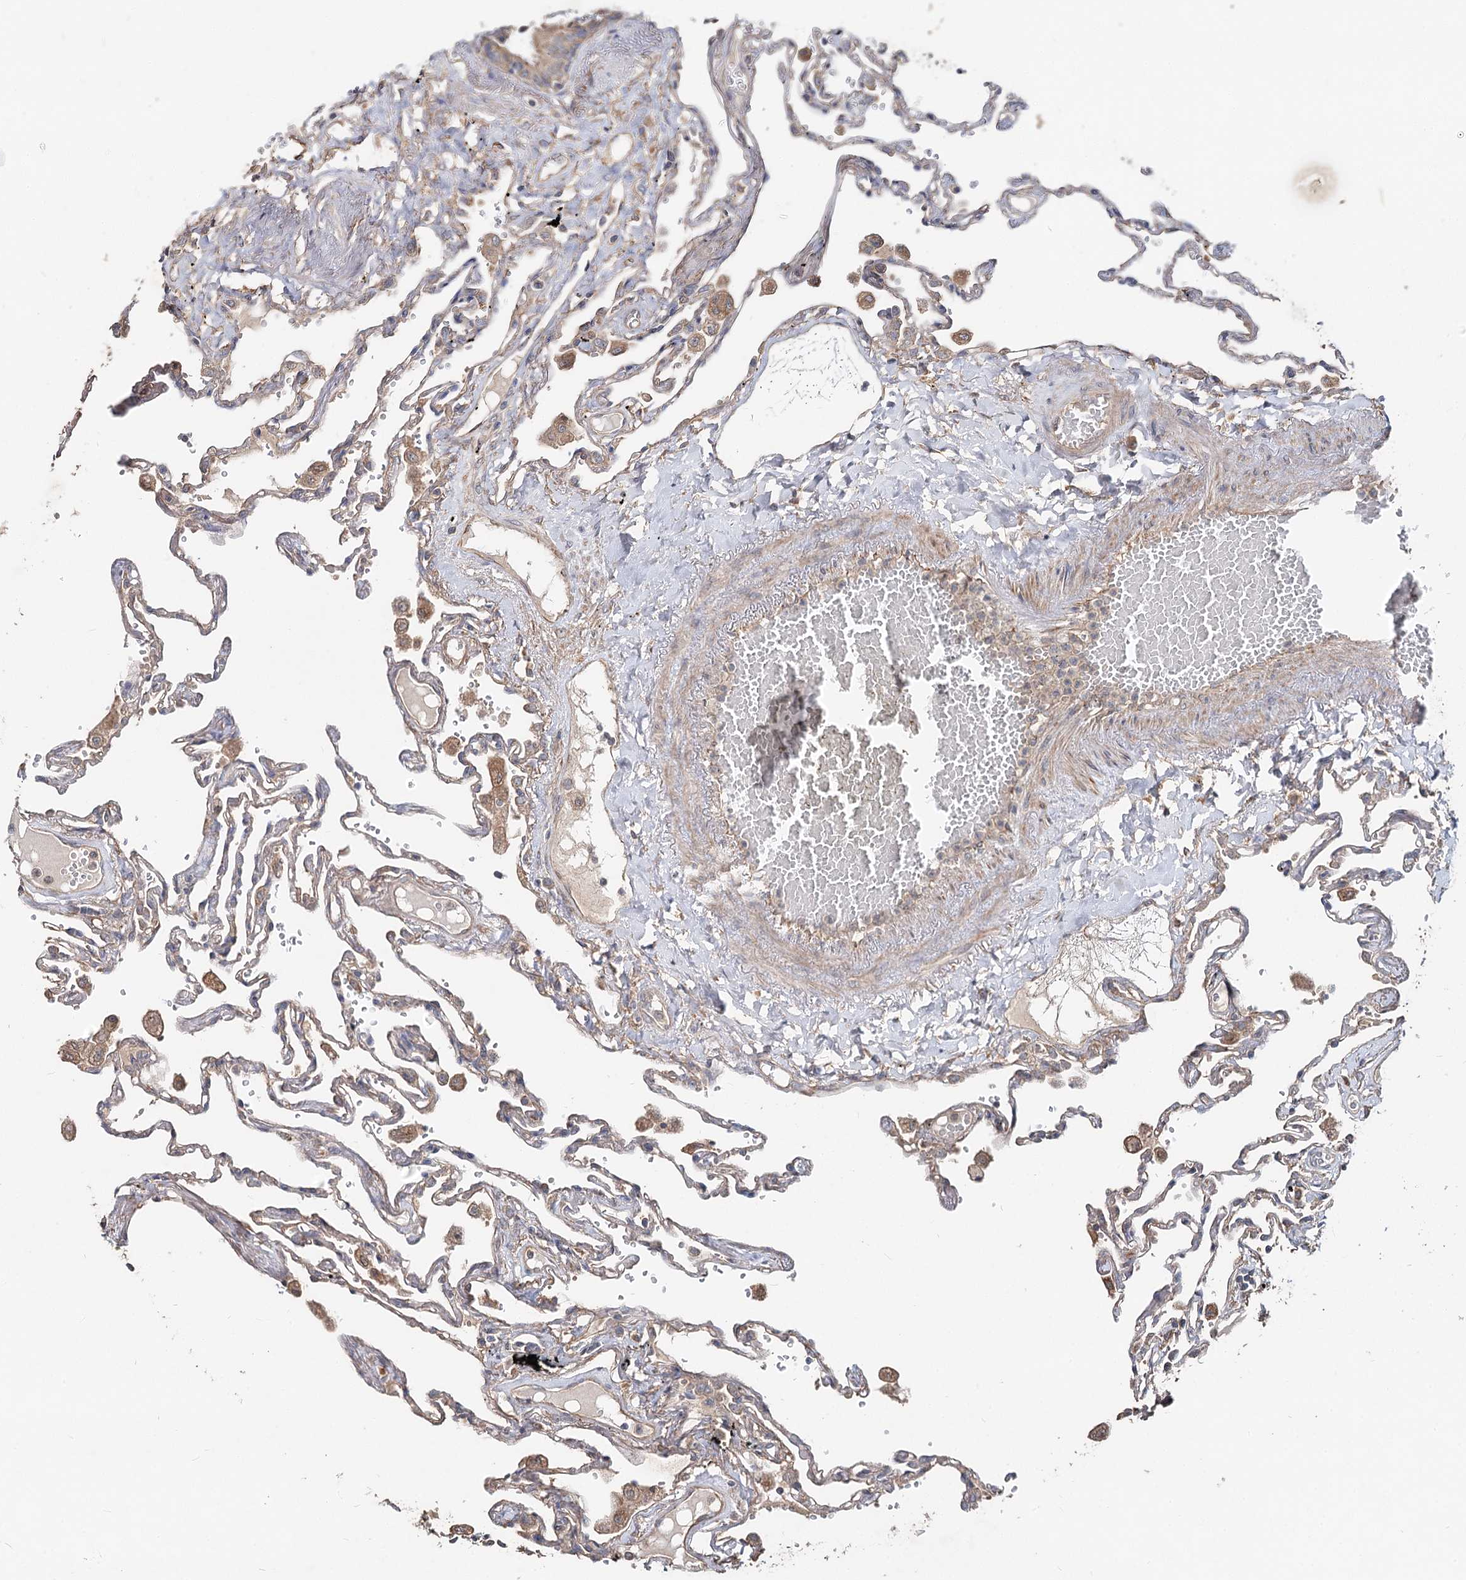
{"staining": {"intensity": "weak", "quantity": "<25%", "location": "cytoplasmic/membranous"}, "tissue": "lung", "cell_type": "Alveolar cells", "image_type": "normal", "snomed": [{"axis": "morphology", "description": "Normal tissue, NOS"}, {"axis": "topography", "description": "Lung"}], "caption": "IHC micrograph of normal lung: lung stained with DAB shows no significant protein positivity in alveolar cells. (Stains: DAB immunohistochemistry with hematoxylin counter stain, Microscopy: brightfield microscopy at high magnification).", "gene": "SPART", "patient": {"sex": "female", "age": 67}}